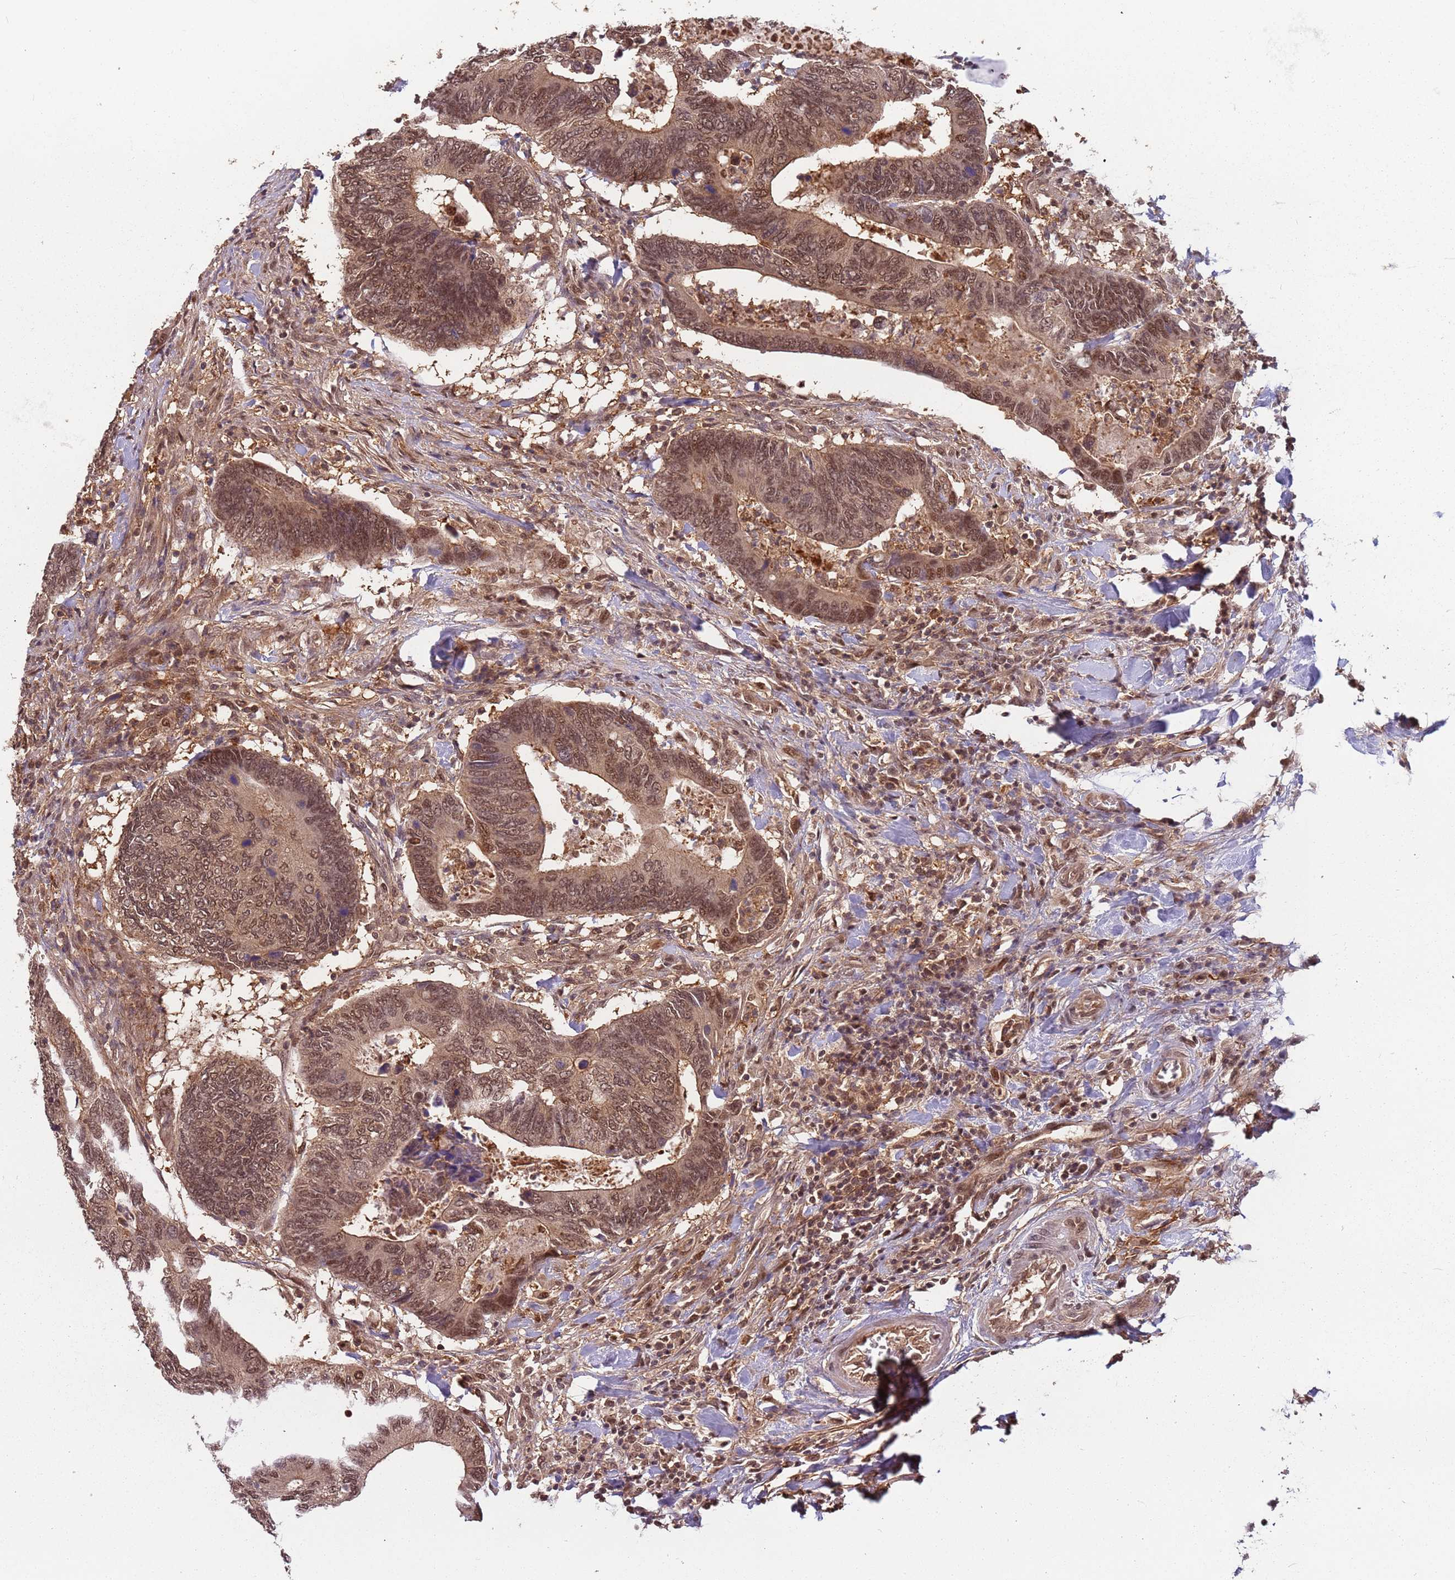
{"staining": {"intensity": "moderate", "quantity": ">75%", "location": "cytoplasmic/membranous,nuclear"}, "tissue": "colorectal cancer", "cell_type": "Tumor cells", "image_type": "cancer", "snomed": [{"axis": "morphology", "description": "Adenocarcinoma, NOS"}, {"axis": "topography", "description": "Colon"}], "caption": "Protein expression analysis of adenocarcinoma (colorectal) reveals moderate cytoplasmic/membranous and nuclear positivity in about >75% of tumor cells. (IHC, brightfield microscopy, high magnification).", "gene": "PGLS", "patient": {"sex": "male", "age": 87}}